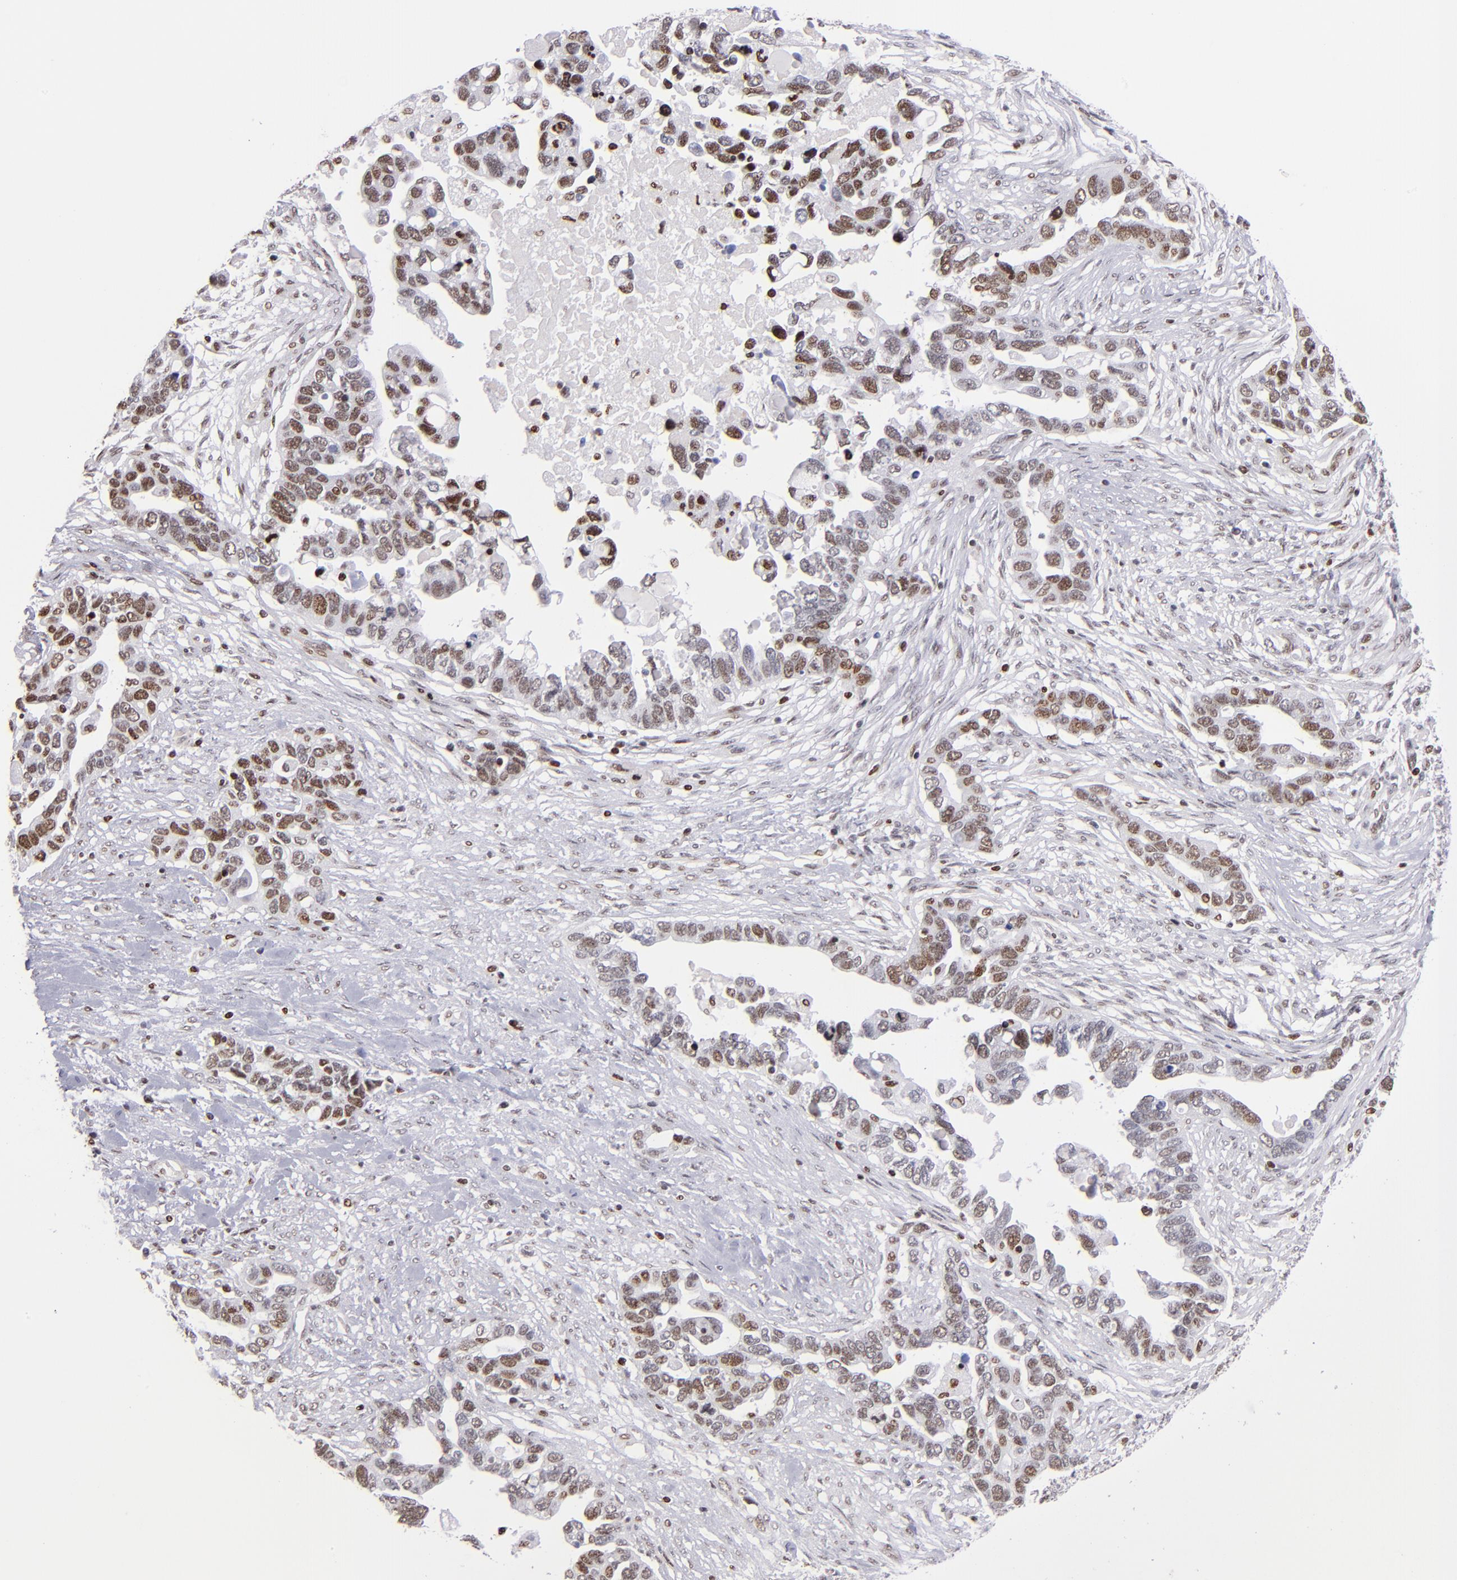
{"staining": {"intensity": "moderate", "quantity": "25%-75%", "location": "nuclear"}, "tissue": "ovarian cancer", "cell_type": "Tumor cells", "image_type": "cancer", "snomed": [{"axis": "morphology", "description": "Cystadenocarcinoma, serous, NOS"}, {"axis": "topography", "description": "Ovary"}], "caption": "This is an image of immunohistochemistry staining of ovarian cancer (serous cystadenocarcinoma), which shows moderate staining in the nuclear of tumor cells.", "gene": "POLA1", "patient": {"sex": "female", "age": 54}}